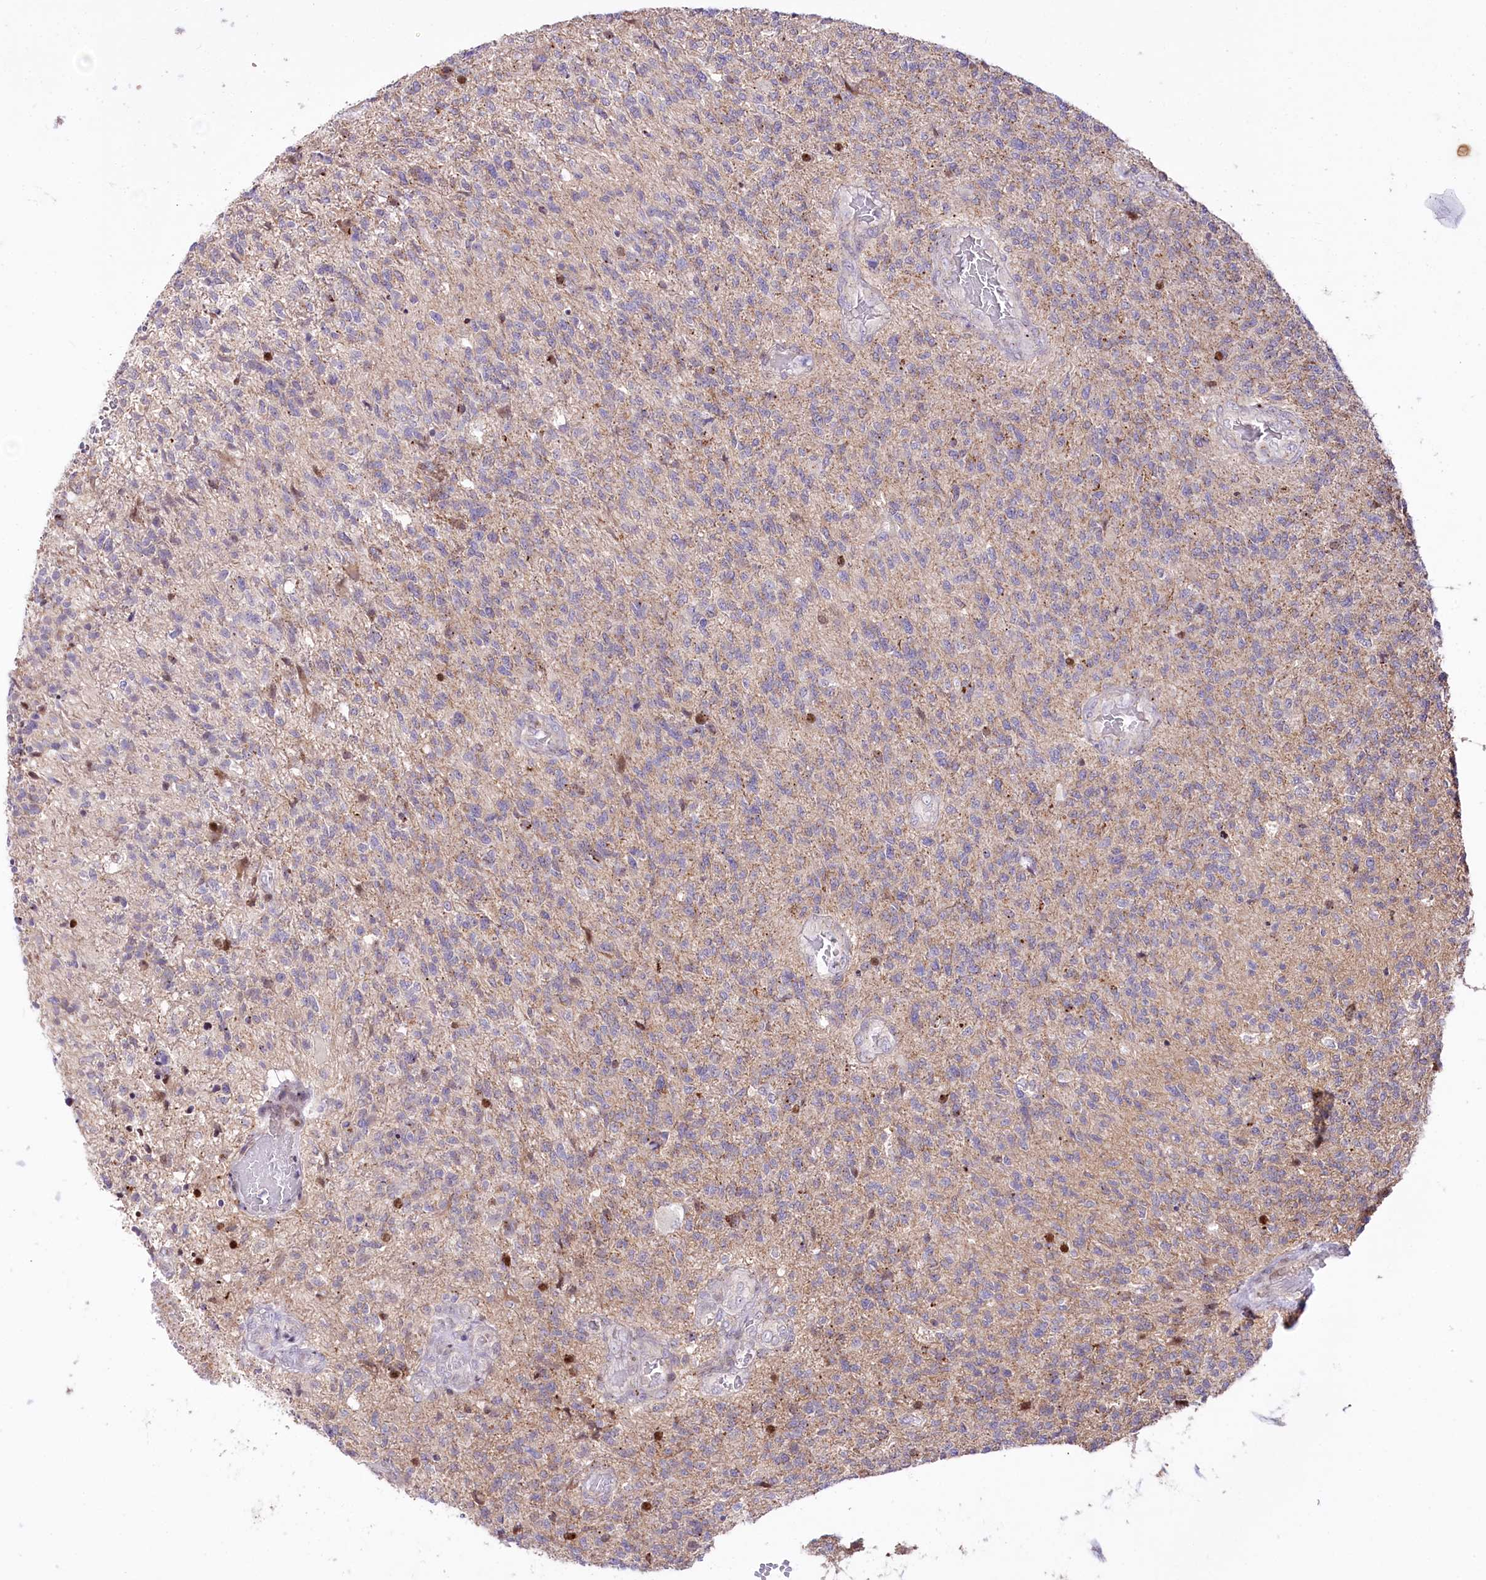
{"staining": {"intensity": "negative", "quantity": "none", "location": "none"}, "tissue": "glioma", "cell_type": "Tumor cells", "image_type": "cancer", "snomed": [{"axis": "morphology", "description": "Glioma, malignant, High grade"}, {"axis": "topography", "description": "Brain"}], "caption": "A photomicrograph of human malignant glioma (high-grade) is negative for staining in tumor cells.", "gene": "ZFYVE27", "patient": {"sex": "male", "age": 56}}